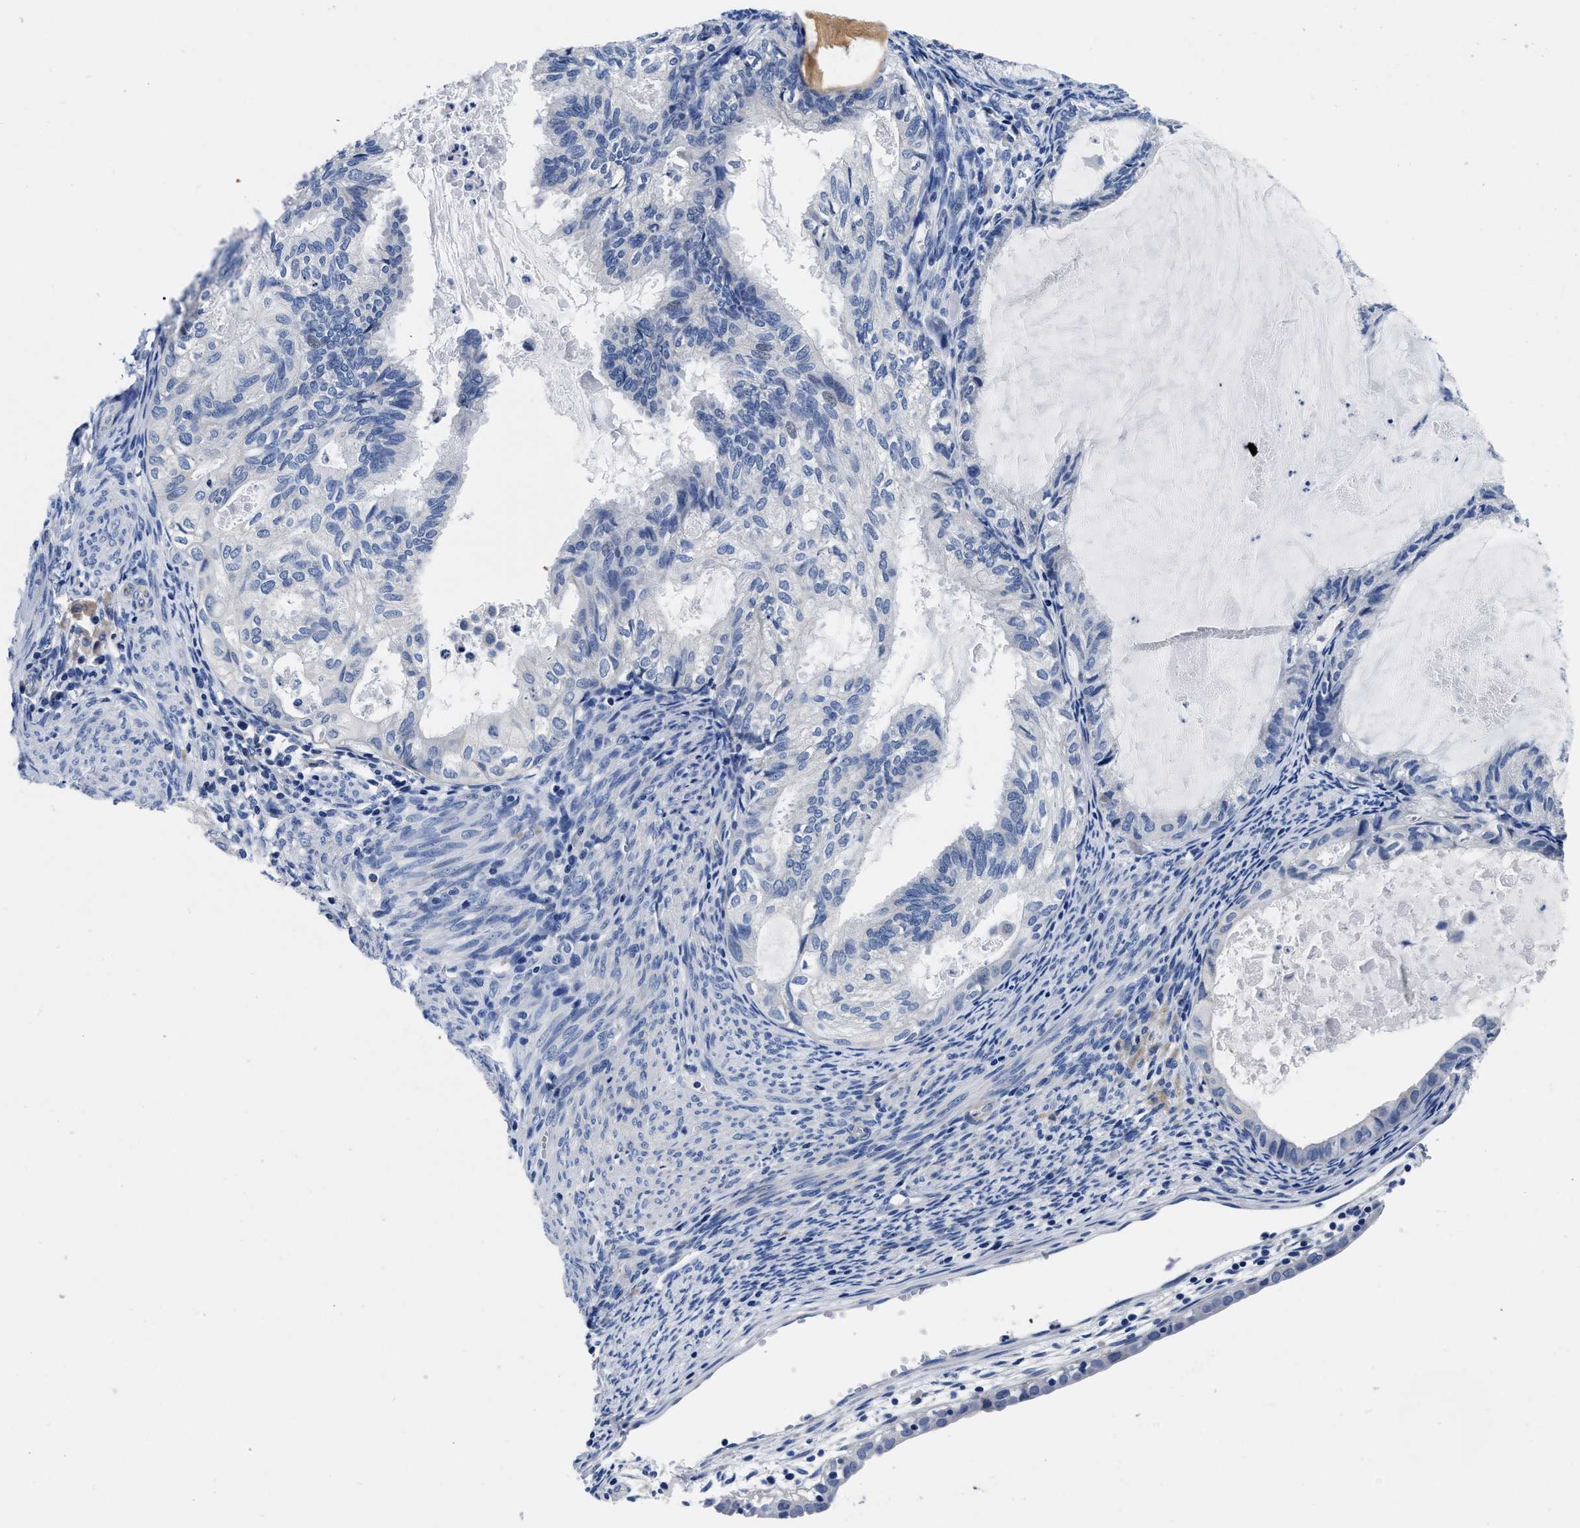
{"staining": {"intensity": "negative", "quantity": "none", "location": "none"}, "tissue": "cervical cancer", "cell_type": "Tumor cells", "image_type": "cancer", "snomed": [{"axis": "morphology", "description": "Normal tissue, NOS"}, {"axis": "morphology", "description": "Adenocarcinoma, NOS"}, {"axis": "topography", "description": "Cervix"}, {"axis": "topography", "description": "Endometrium"}], "caption": "DAB (3,3'-diaminobenzidine) immunohistochemical staining of cervical adenocarcinoma shows no significant staining in tumor cells. (DAB (3,3'-diaminobenzidine) immunohistochemistry (IHC), high magnification).", "gene": "SLC35F1", "patient": {"sex": "female", "age": 86}}